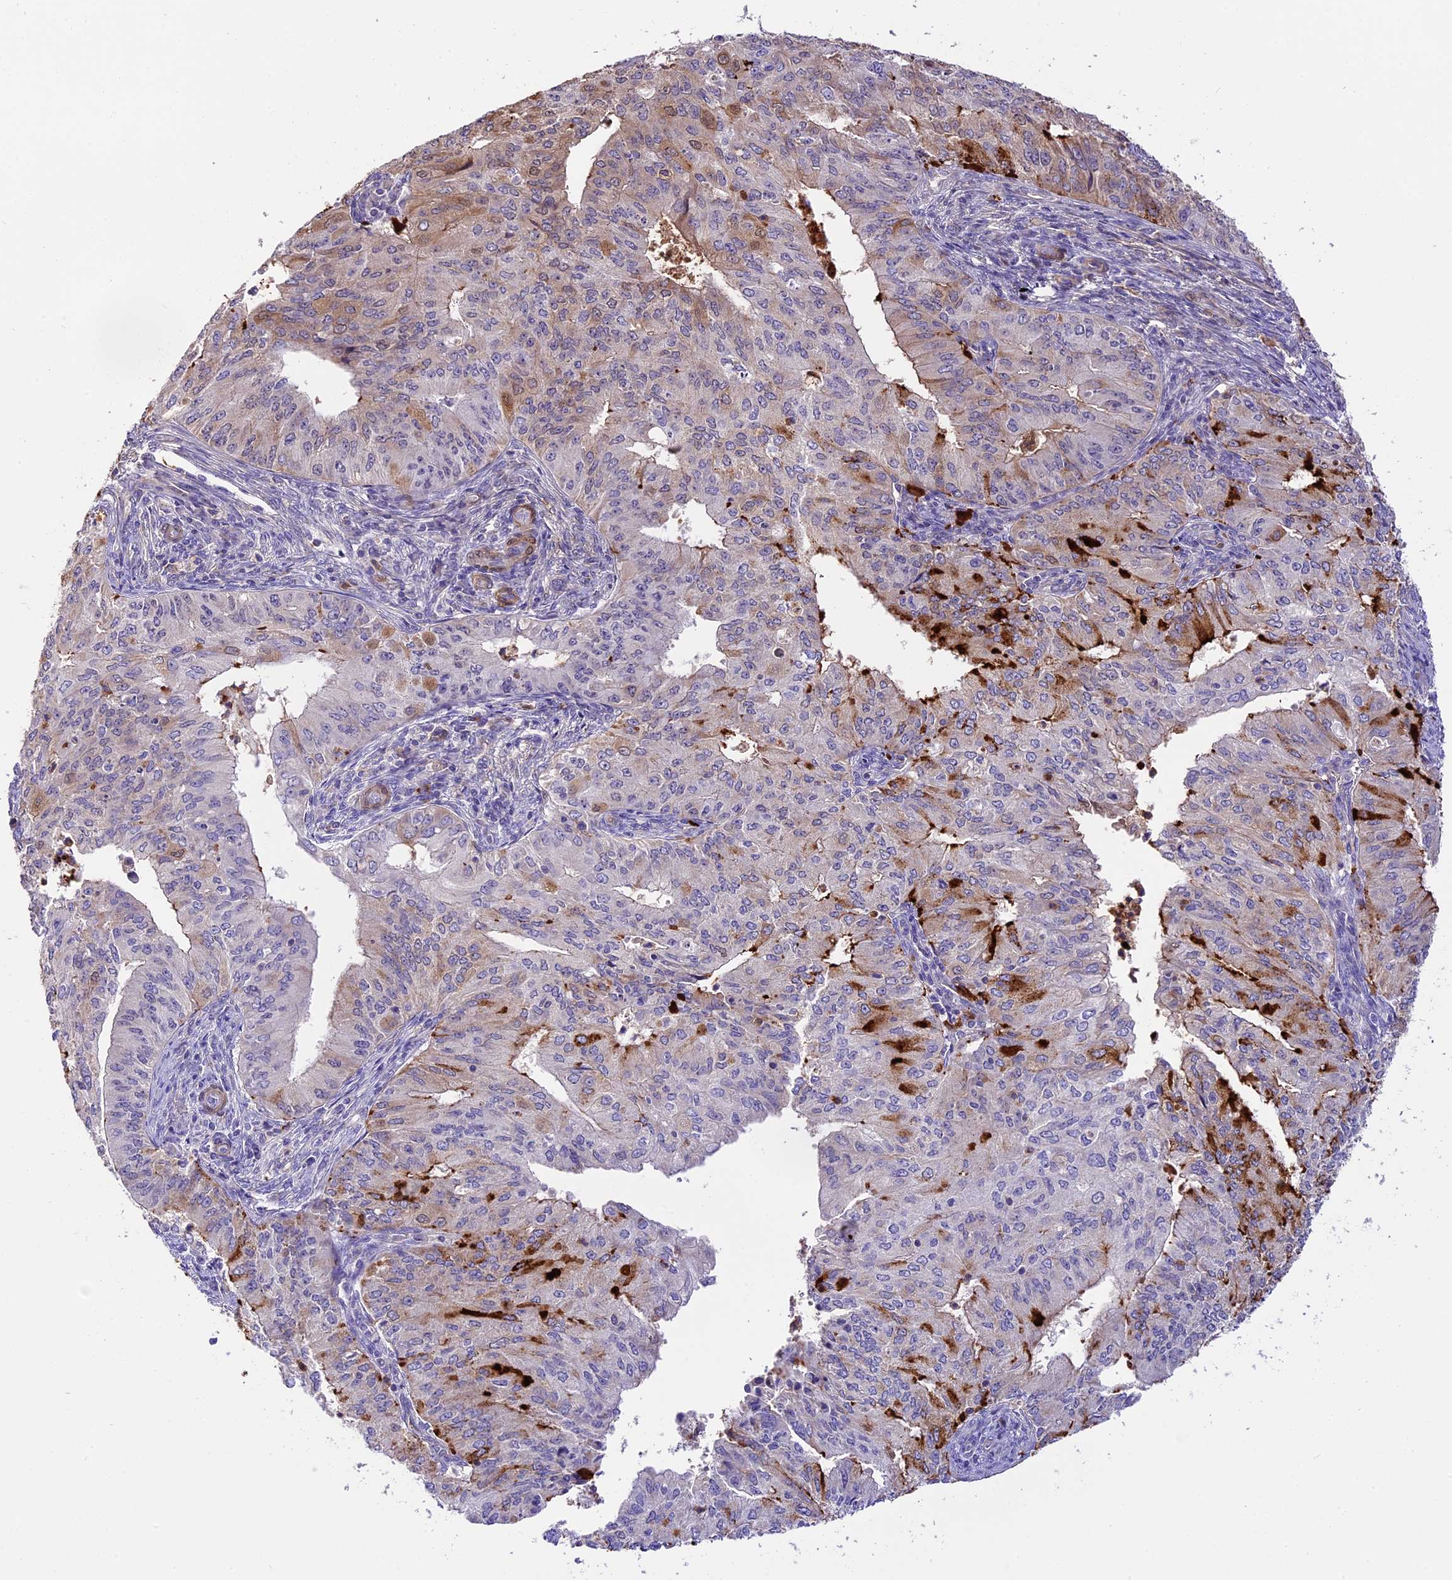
{"staining": {"intensity": "moderate", "quantity": "<25%", "location": "cytoplasmic/membranous"}, "tissue": "endometrial cancer", "cell_type": "Tumor cells", "image_type": "cancer", "snomed": [{"axis": "morphology", "description": "Adenocarcinoma, NOS"}, {"axis": "topography", "description": "Endometrium"}], "caption": "Human endometrial cancer (adenocarcinoma) stained with a protein marker displays moderate staining in tumor cells.", "gene": "MAP3K7CL", "patient": {"sex": "female", "age": 50}}